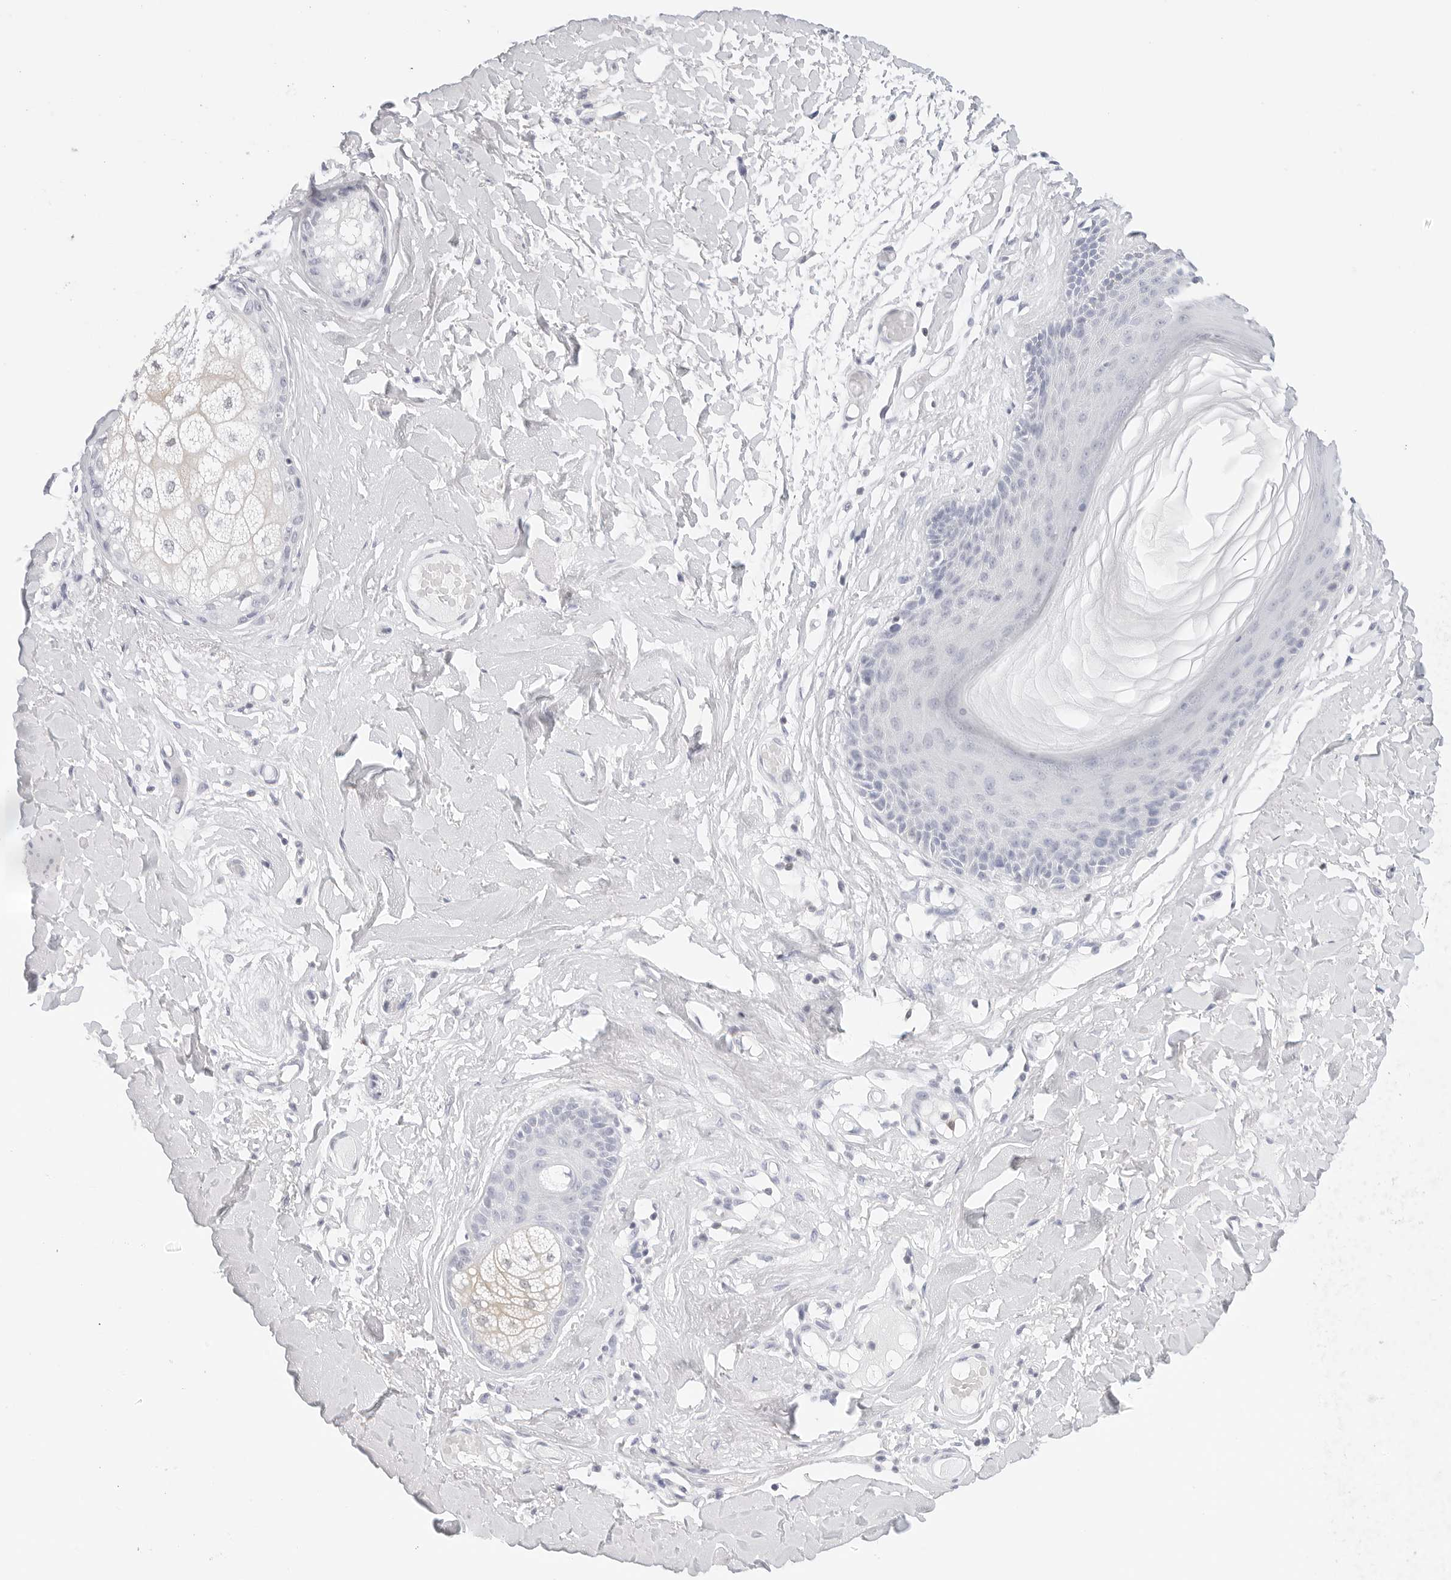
{"staining": {"intensity": "moderate", "quantity": "<25%", "location": "cytoplasmic/membranous"}, "tissue": "skin", "cell_type": "Epidermal cells", "image_type": "normal", "snomed": [{"axis": "morphology", "description": "Normal tissue, NOS"}, {"axis": "topography", "description": "Vulva"}], "caption": "Immunohistochemical staining of normal skin reveals low levels of moderate cytoplasmic/membranous expression in about <25% of epidermal cells.", "gene": "SLC9A3R1", "patient": {"sex": "female", "age": 73}}